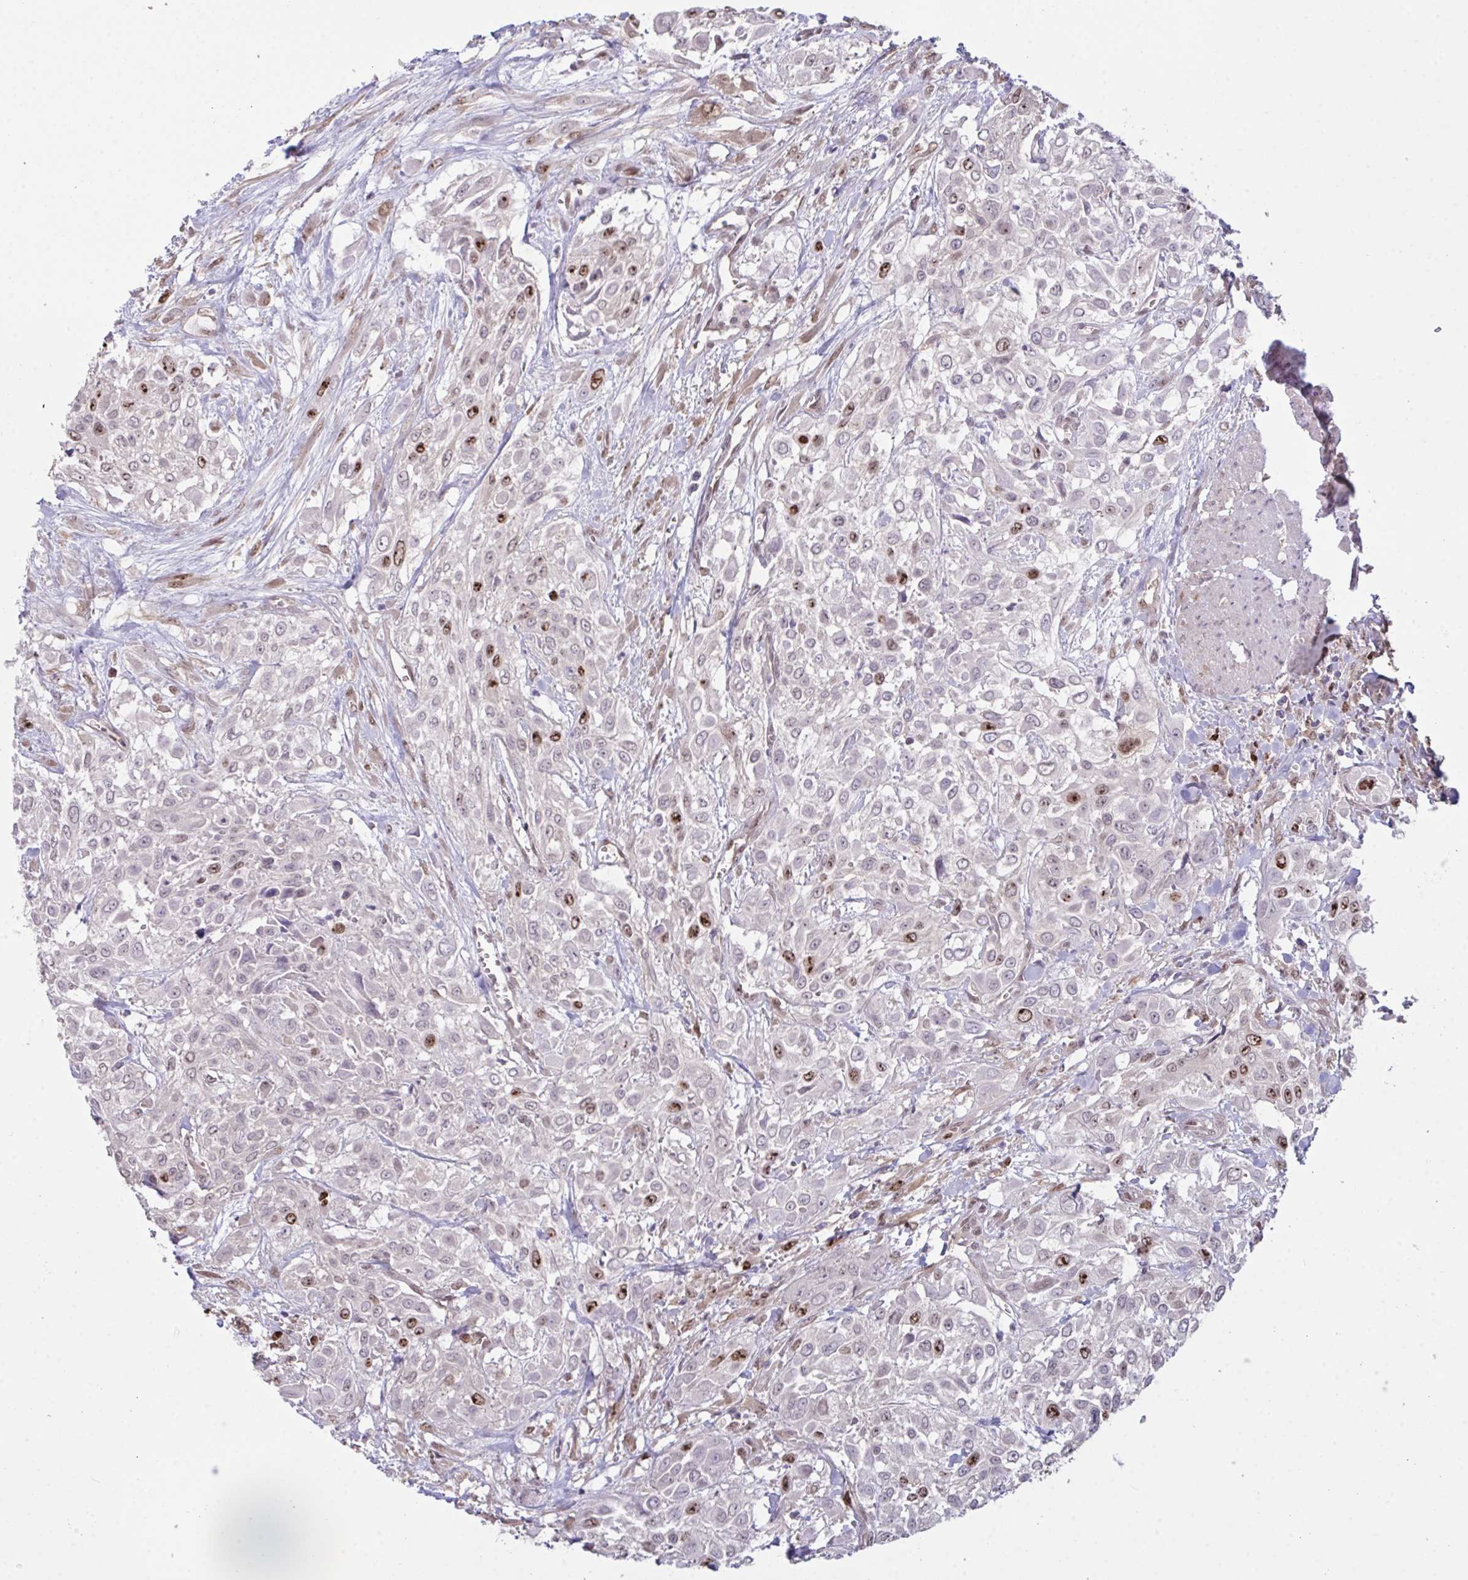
{"staining": {"intensity": "moderate", "quantity": "<25%", "location": "nuclear"}, "tissue": "urothelial cancer", "cell_type": "Tumor cells", "image_type": "cancer", "snomed": [{"axis": "morphology", "description": "Urothelial carcinoma, High grade"}, {"axis": "topography", "description": "Urinary bladder"}], "caption": "Urothelial cancer was stained to show a protein in brown. There is low levels of moderate nuclear positivity in approximately <25% of tumor cells.", "gene": "SETD7", "patient": {"sex": "male", "age": 57}}